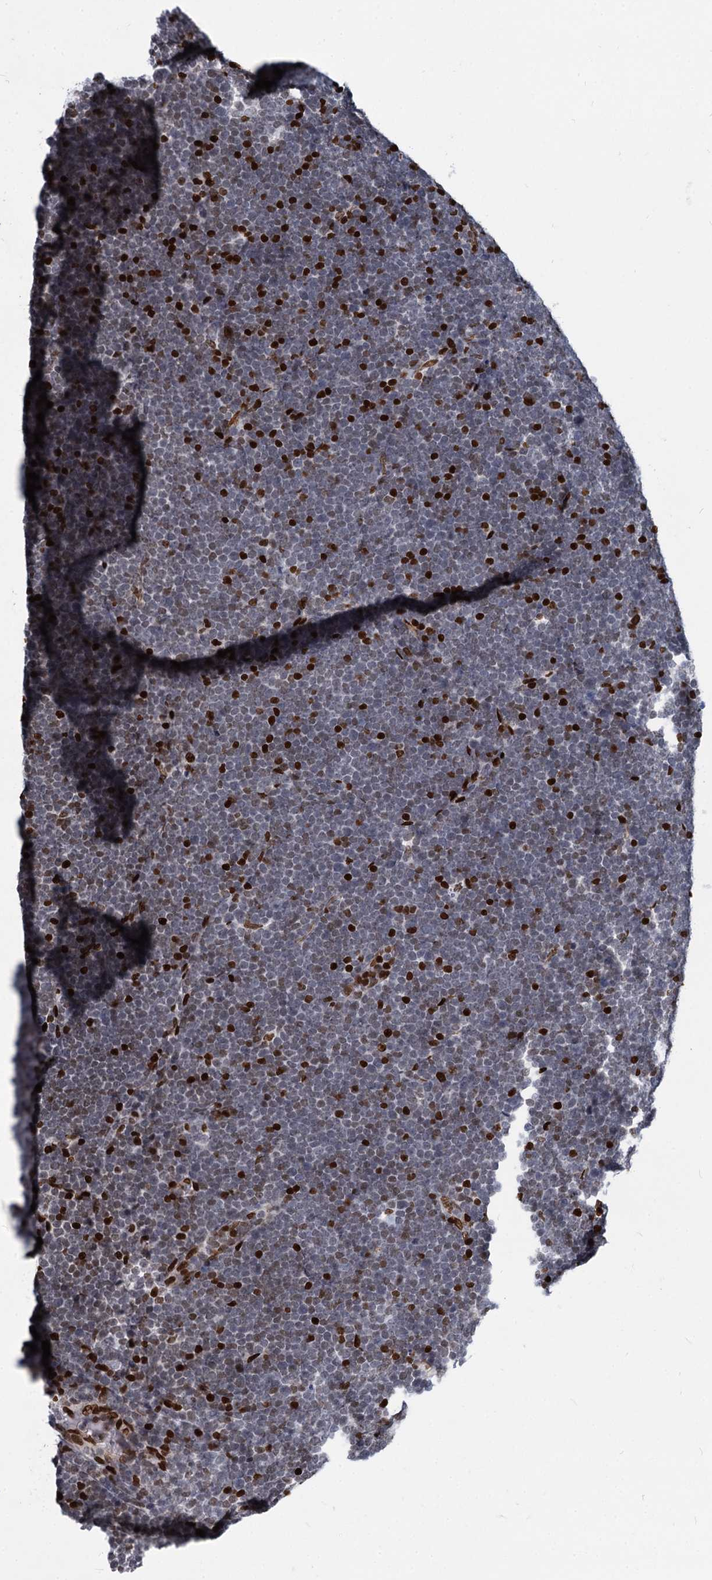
{"staining": {"intensity": "moderate", "quantity": "25%-75%", "location": "nuclear"}, "tissue": "lymphoma", "cell_type": "Tumor cells", "image_type": "cancer", "snomed": [{"axis": "morphology", "description": "Malignant lymphoma, non-Hodgkin's type, High grade"}, {"axis": "topography", "description": "Lymph node"}], "caption": "Immunohistochemistry image of human lymphoma stained for a protein (brown), which reveals medium levels of moderate nuclear expression in approximately 25%-75% of tumor cells.", "gene": "MECP2", "patient": {"sex": "male", "age": 13}}